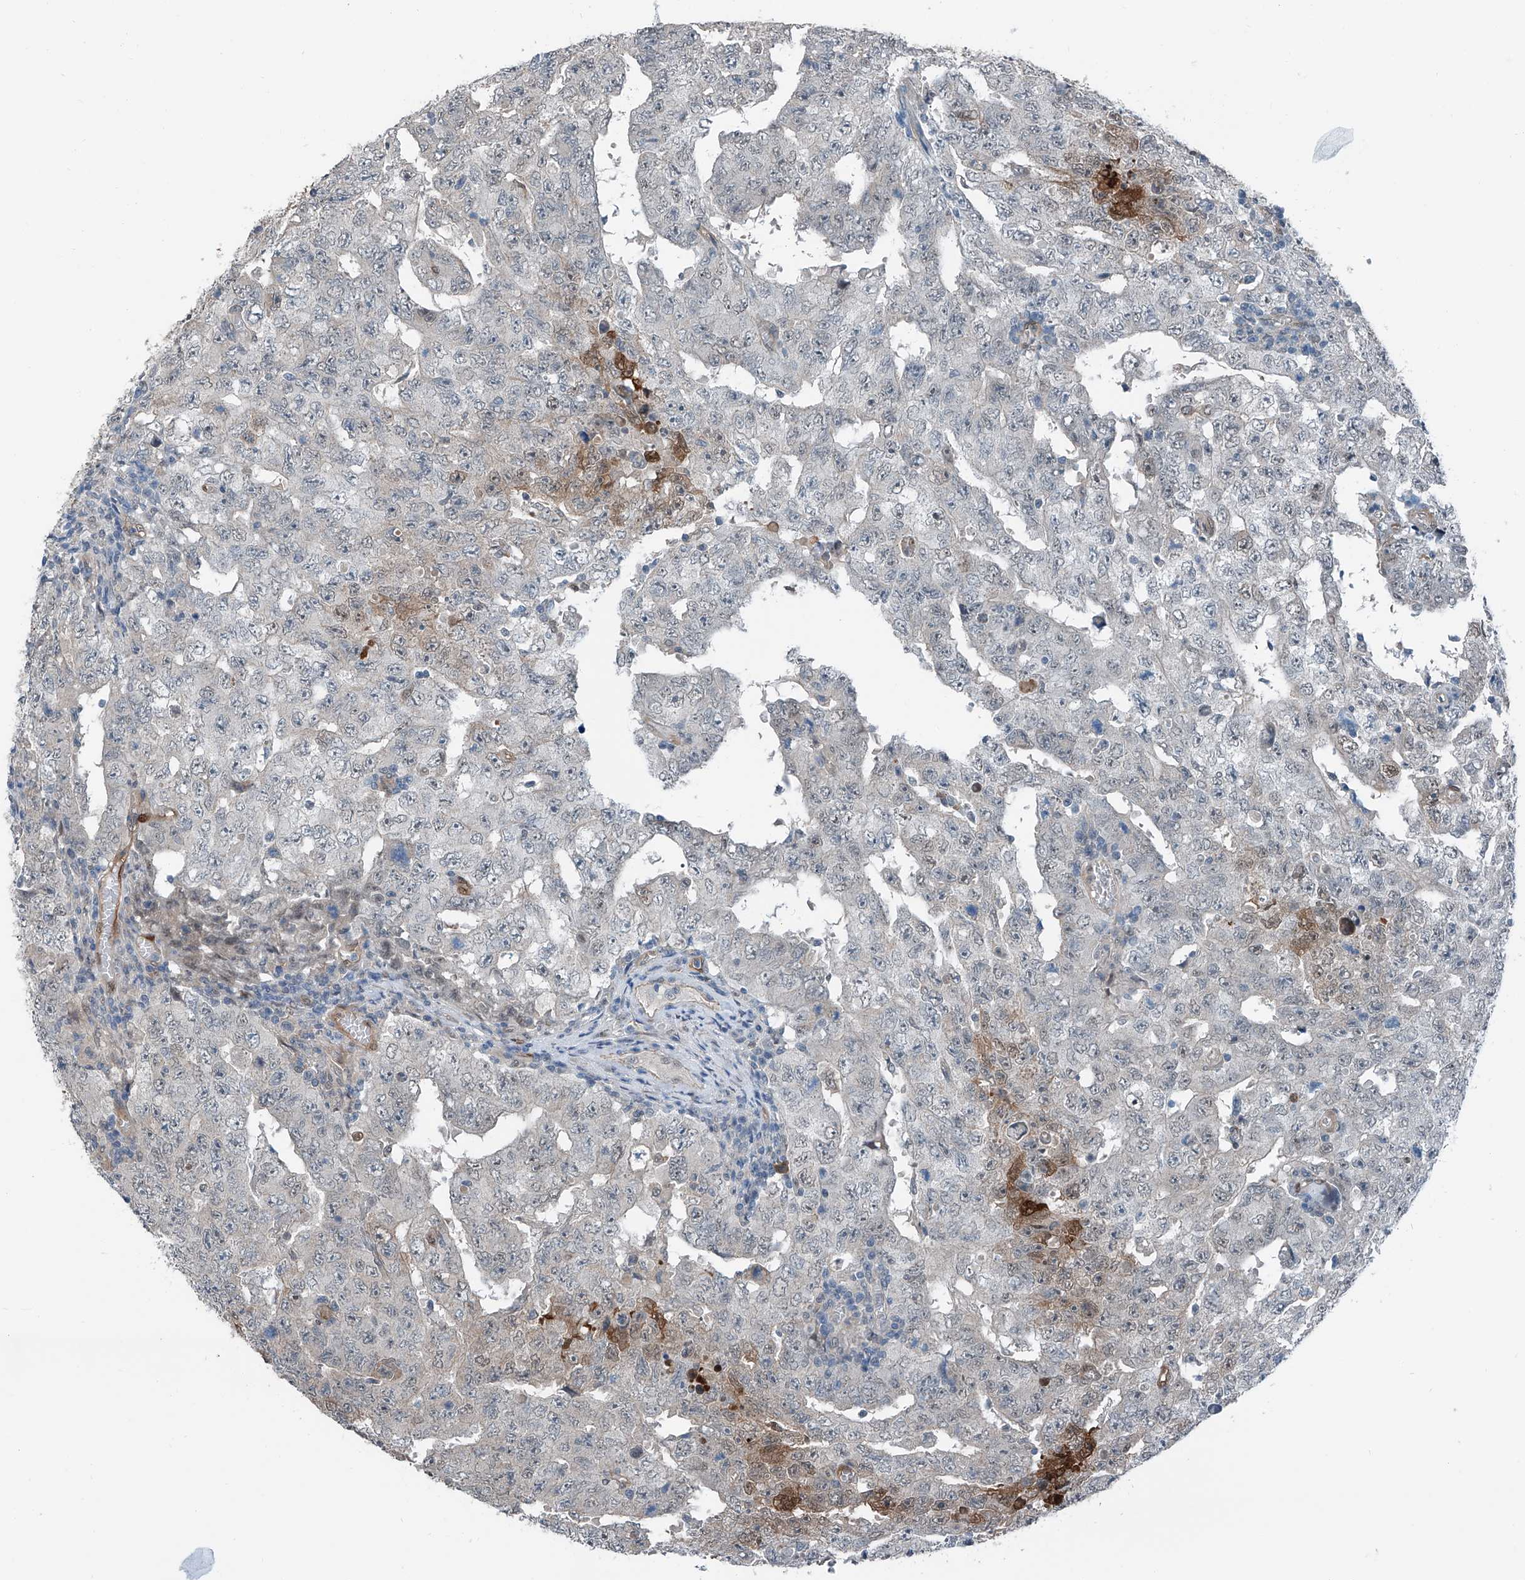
{"staining": {"intensity": "negative", "quantity": "none", "location": "none"}, "tissue": "testis cancer", "cell_type": "Tumor cells", "image_type": "cancer", "snomed": [{"axis": "morphology", "description": "Carcinoma, Embryonal, NOS"}, {"axis": "topography", "description": "Testis"}], "caption": "Immunohistochemistry of human testis embryonal carcinoma displays no positivity in tumor cells.", "gene": "HSPA6", "patient": {"sex": "male", "age": 26}}